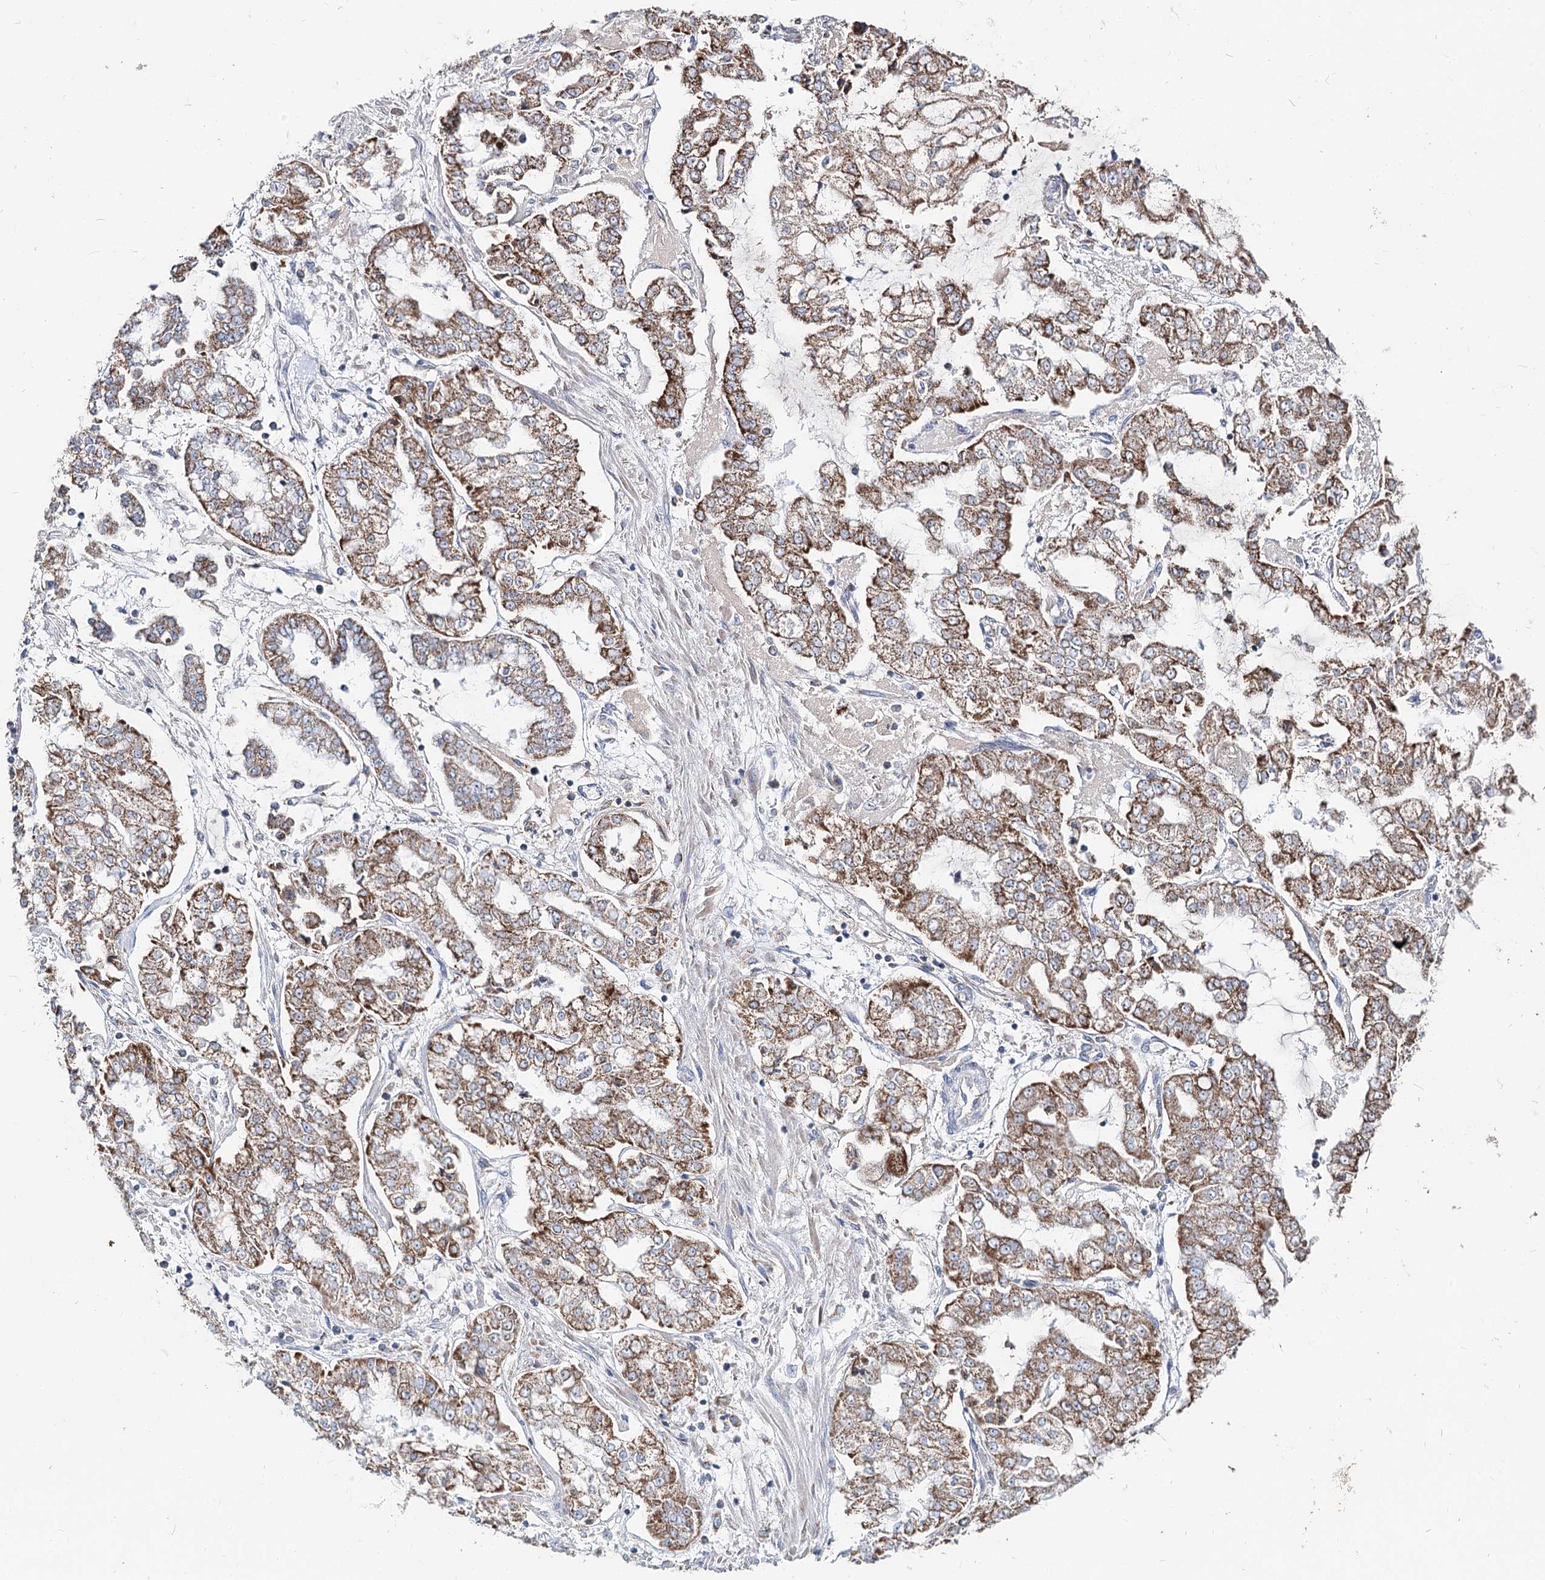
{"staining": {"intensity": "moderate", "quantity": ">75%", "location": "cytoplasmic/membranous"}, "tissue": "stomach cancer", "cell_type": "Tumor cells", "image_type": "cancer", "snomed": [{"axis": "morphology", "description": "Adenocarcinoma, NOS"}, {"axis": "topography", "description": "Stomach"}], "caption": "This is a histology image of IHC staining of adenocarcinoma (stomach), which shows moderate expression in the cytoplasmic/membranous of tumor cells.", "gene": "MCCC2", "patient": {"sex": "male", "age": 76}}